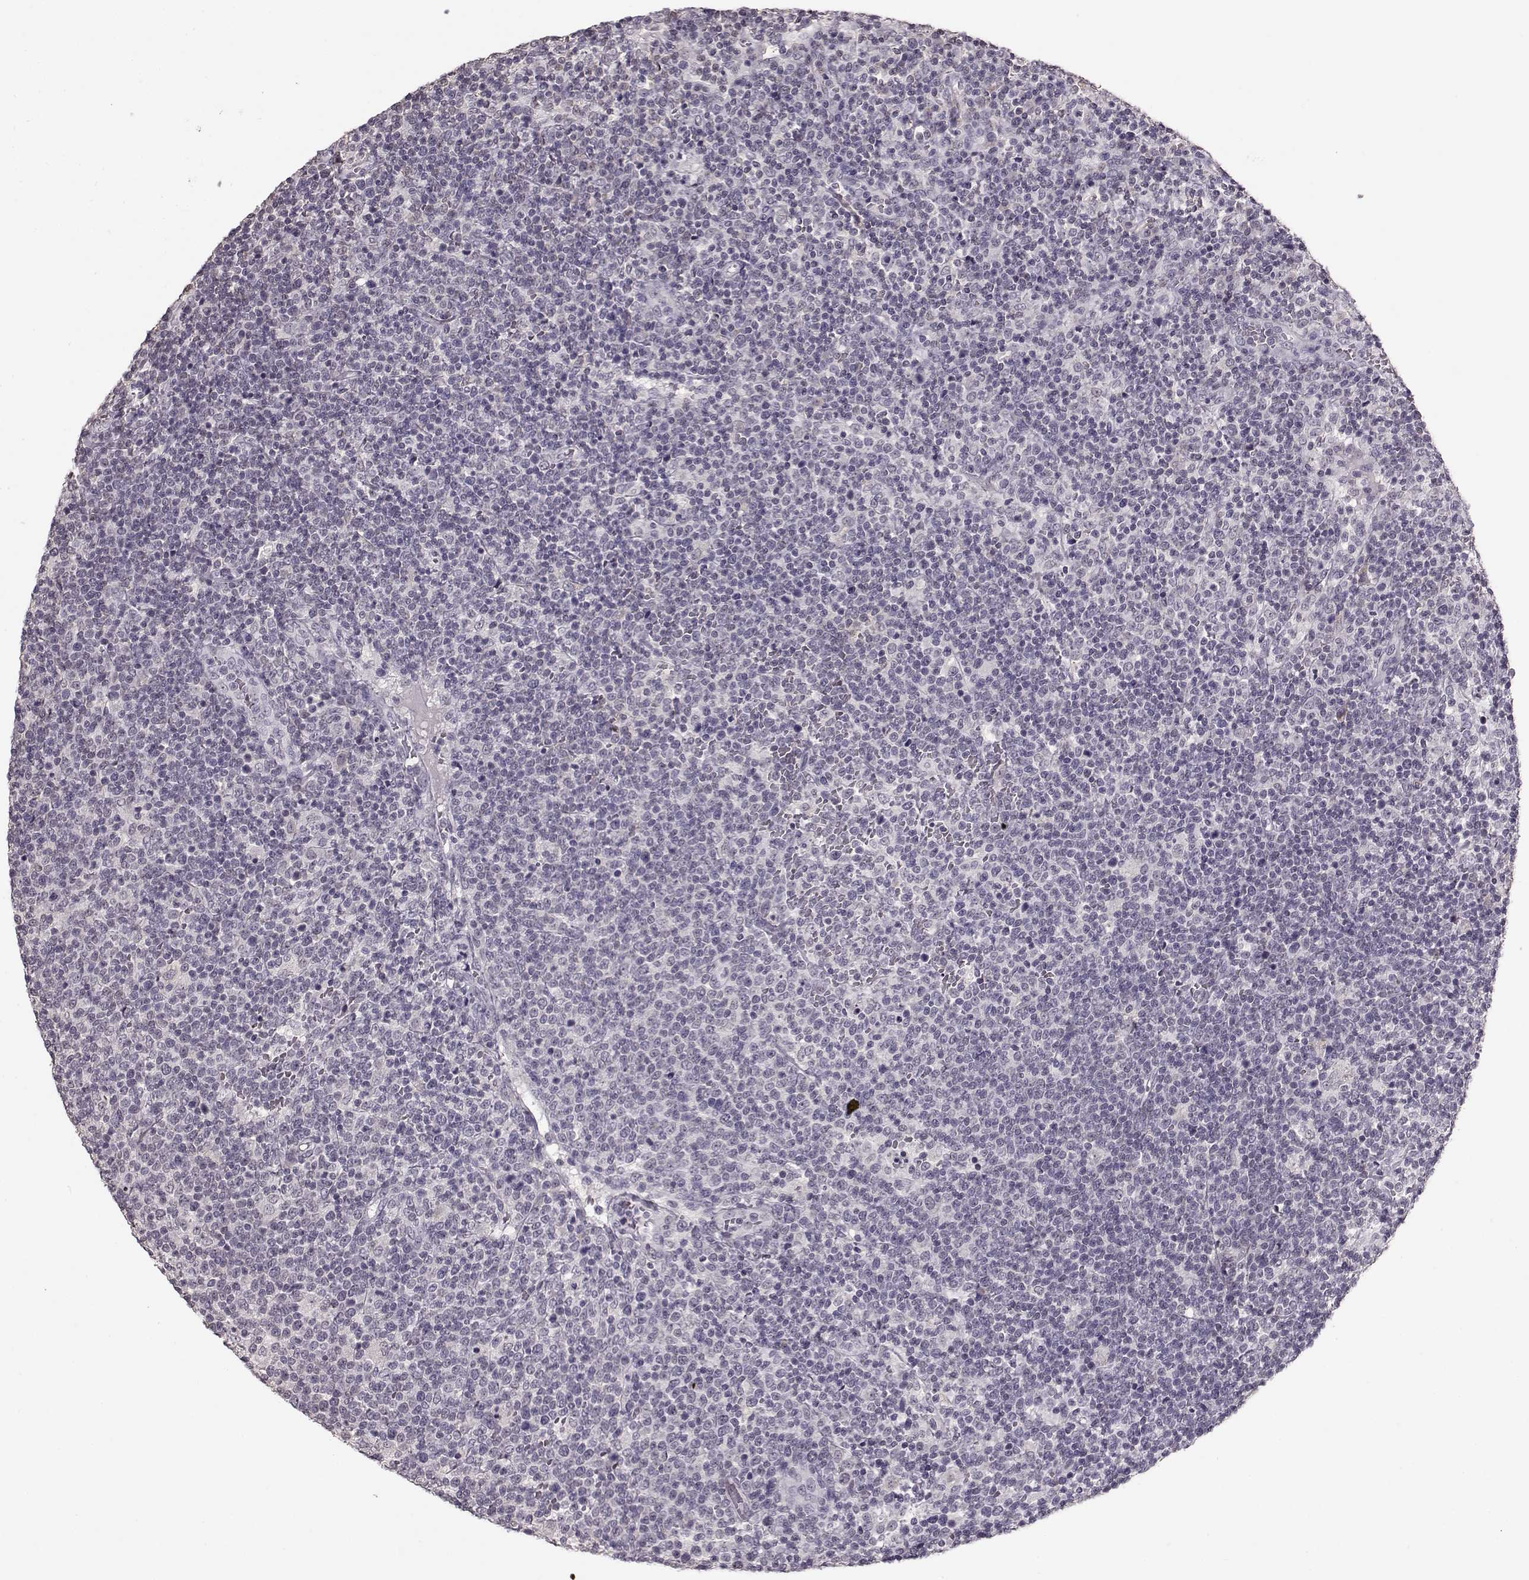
{"staining": {"intensity": "negative", "quantity": "none", "location": "none"}, "tissue": "lymphoma", "cell_type": "Tumor cells", "image_type": "cancer", "snomed": [{"axis": "morphology", "description": "Malignant lymphoma, non-Hodgkin's type, High grade"}, {"axis": "topography", "description": "Lymph node"}], "caption": "The image displays no significant positivity in tumor cells of lymphoma.", "gene": "RP1L1", "patient": {"sex": "male", "age": 61}}